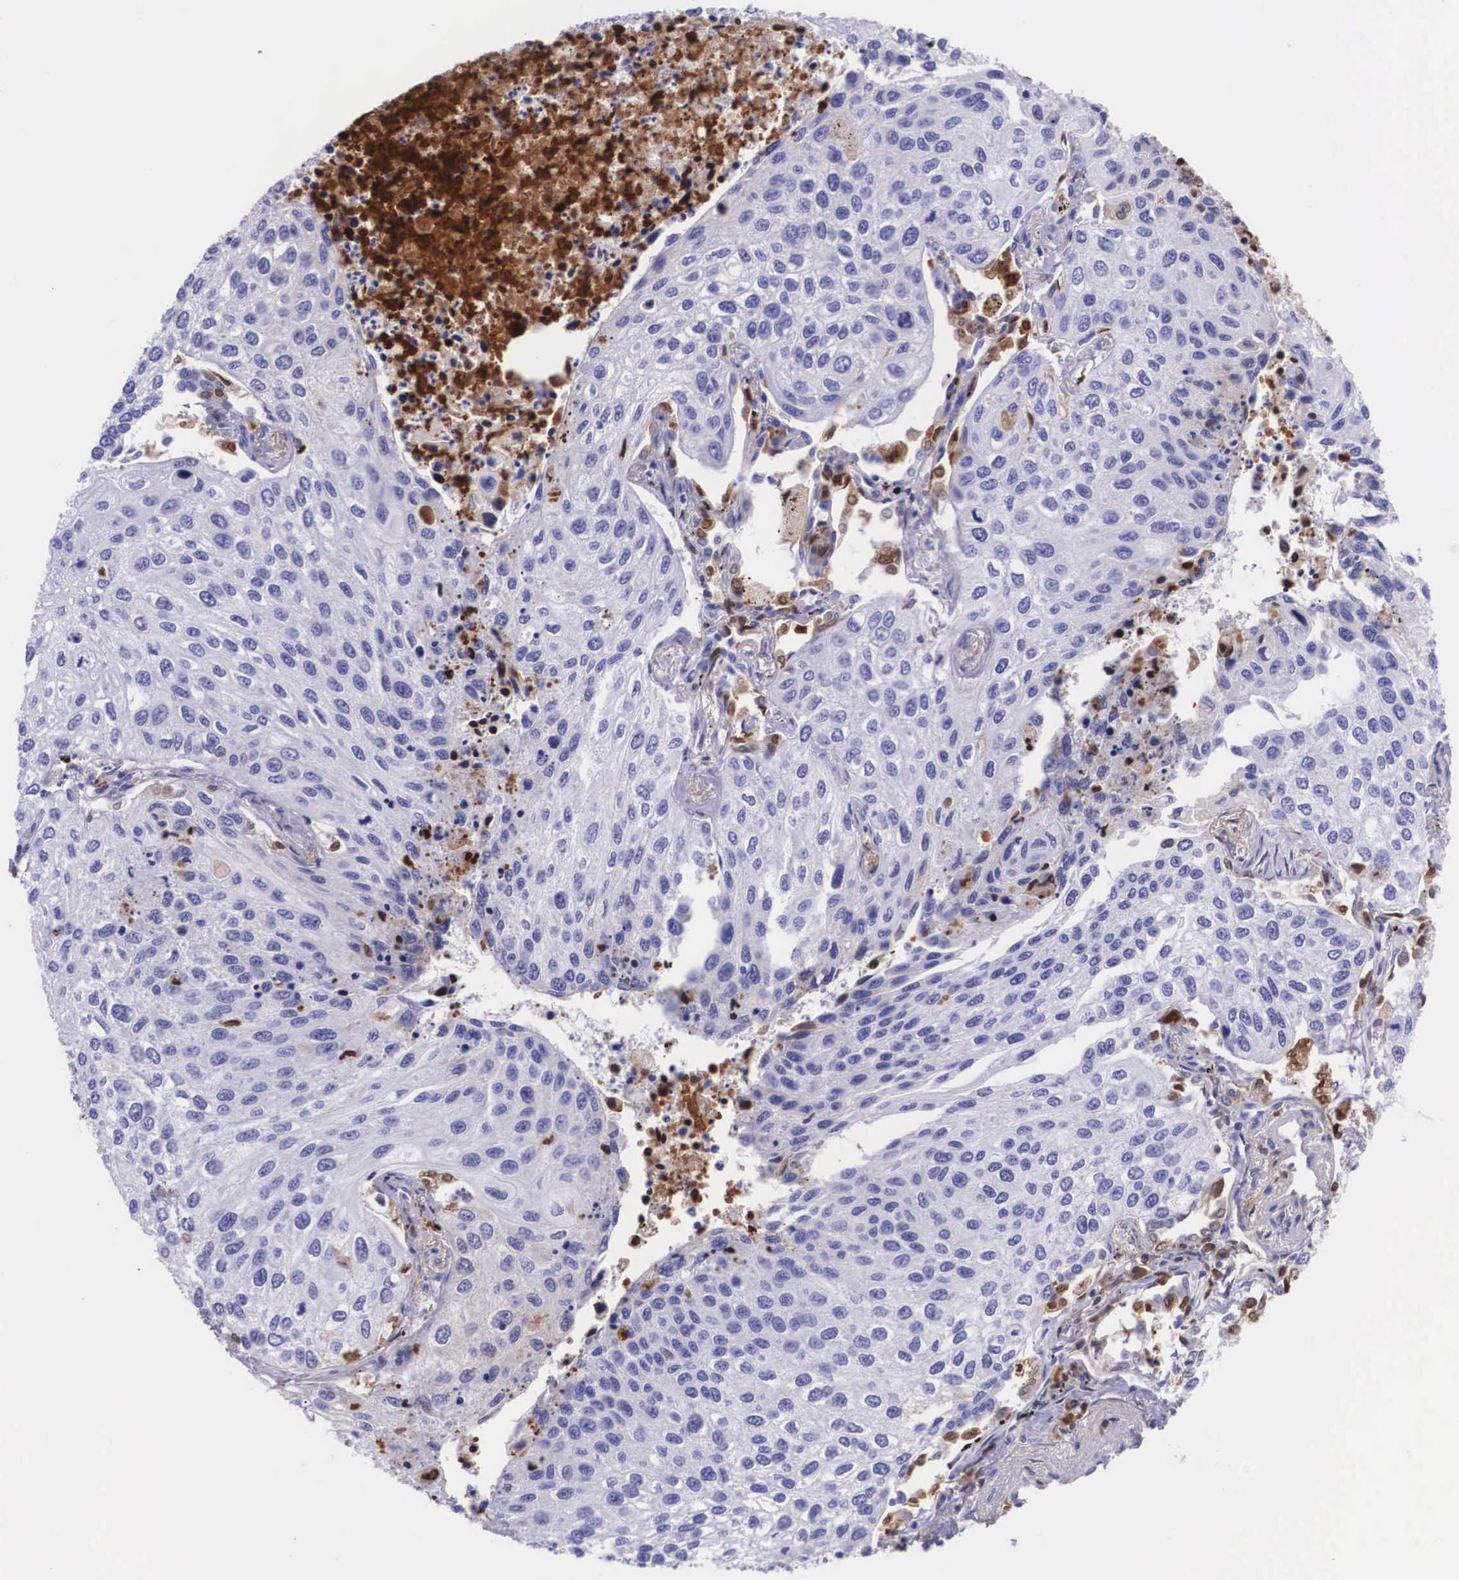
{"staining": {"intensity": "negative", "quantity": "none", "location": "none"}, "tissue": "lung cancer", "cell_type": "Tumor cells", "image_type": "cancer", "snomed": [{"axis": "morphology", "description": "Squamous cell carcinoma, NOS"}, {"axis": "topography", "description": "Lung"}], "caption": "Tumor cells are negative for brown protein staining in lung squamous cell carcinoma. (Stains: DAB (3,3'-diaminobenzidine) immunohistochemistry (IHC) with hematoxylin counter stain, Microscopy: brightfield microscopy at high magnification).", "gene": "PLG", "patient": {"sex": "male", "age": 75}}